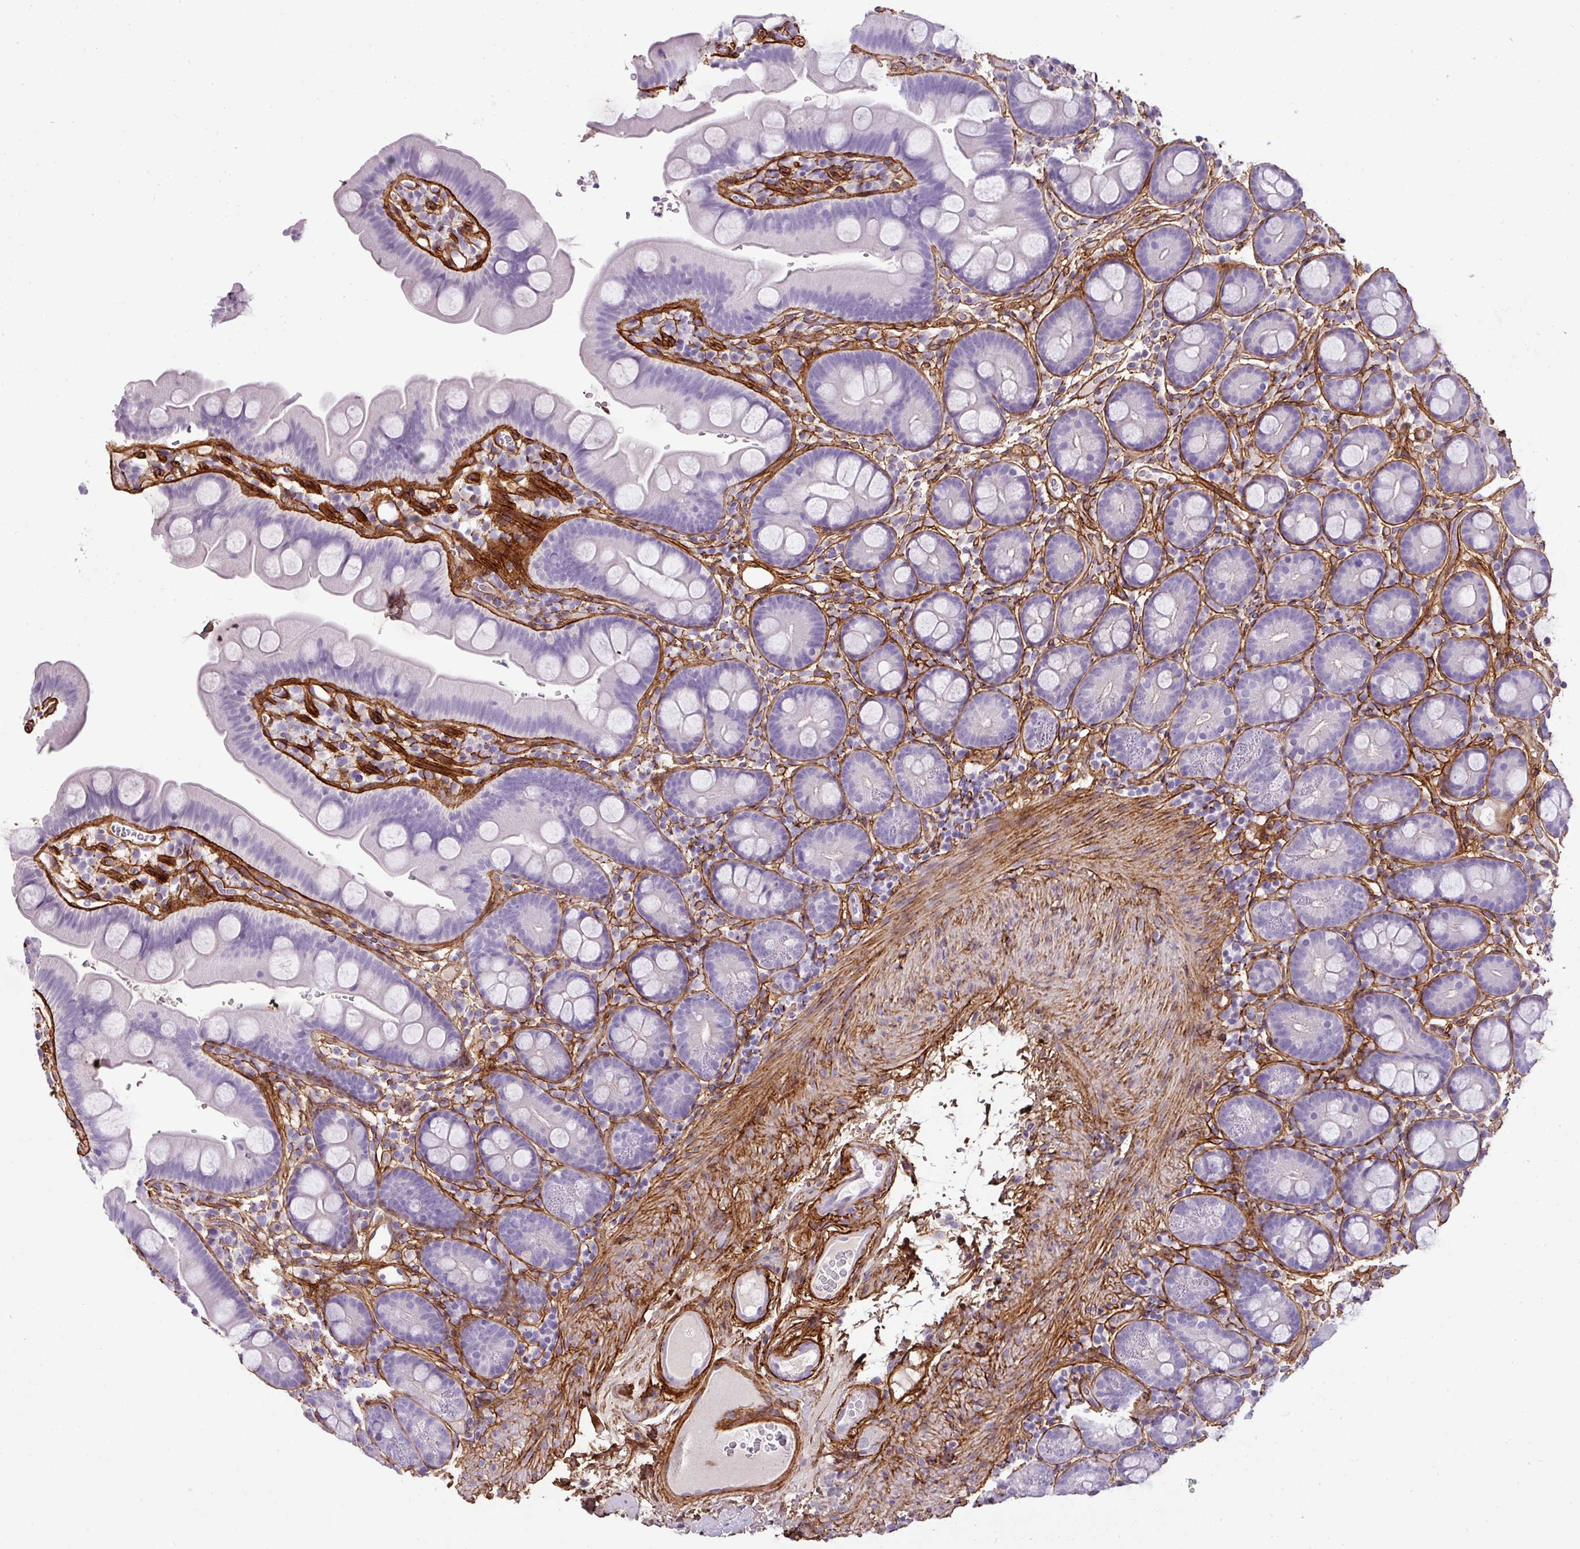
{"staining": {"intensity": "negative", "quantity": "none", "location": "none"}, "tissue": "small intestine", "cell_type": "Glandular cells", "image_type": "normal", "snomed": [{"axis": "morphology", "description": "Normal tissue, NOS"}, {"axis": "topography", "description": "Small intestine"}], "caption": "High magnification brightfield microscopy of unremarkable small intestine stained with DAB (brown) and counterstained with hematoxylin (blue): glandular cells show no significant expression. The staining was performed using DAB to visualize the protein expression in brown, while the nuclei were stained in blue with hematoxylin (Magnification: 20x).", "gene": "PARD6G", "patient": {"sex": "female", "age": 68}}